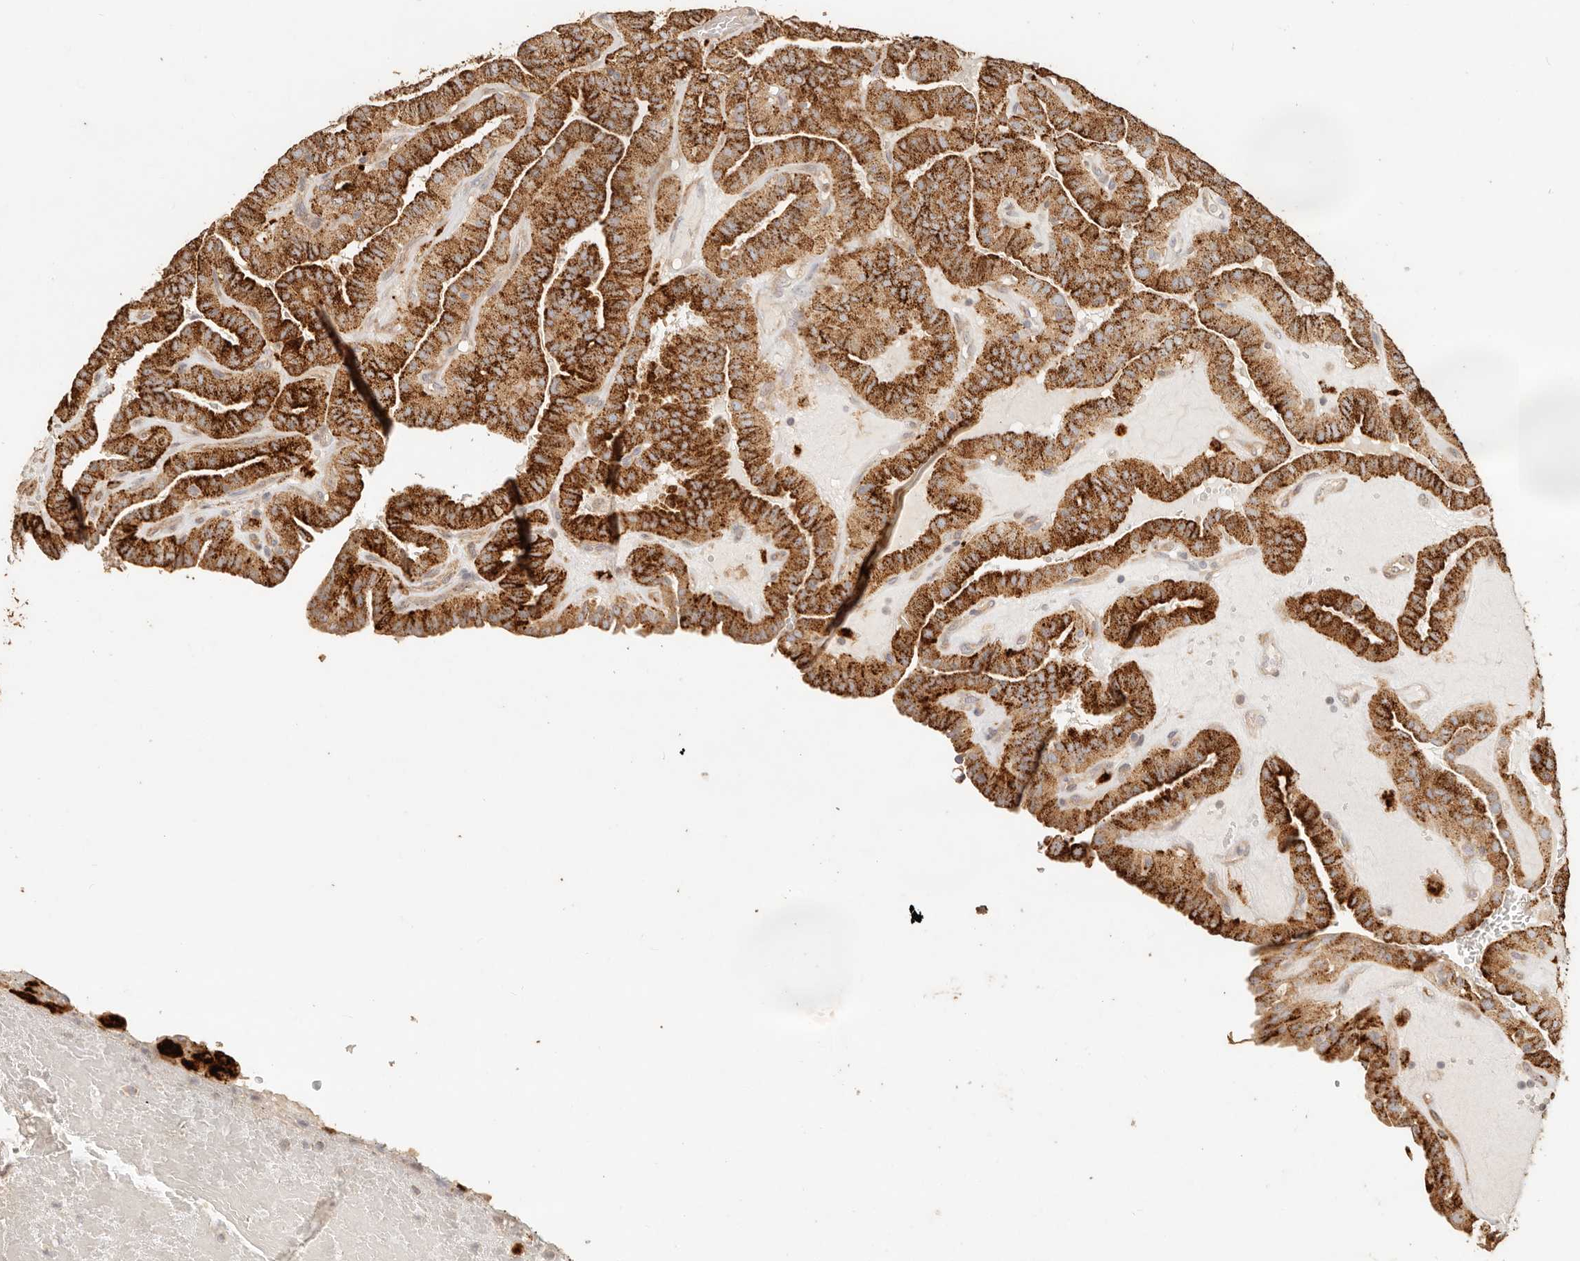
{"staining": {"intensity": "strong", "quantity": ">75%", "location": "cytoplasmic/membranous"}, "tissue": "thyroid cancer", "cell_type": "Tumor cells", "image_type": "cancer", "snomed": [{"axis": "morphology", "description": "Papillary adenocarcinoma, NOS"}, {"axis": "topography", "description": "Thyroid gland"}], "caption": "IHC staining of thyroid papillary adenocarcinoma, which exhibits high levels of strong cytoplasmic/membranous expression in approximately >75% of tumor cells indicating strong cytoplasmic/membranous protein staining. The staining was performed using DAB (3,3'-diaminobenzidine) (brown) for protein detection and nuclei were counterstained in hematoxylin (blue).", "gene": "PTPN22", "patient": {"sex": "male", "age": 77}}